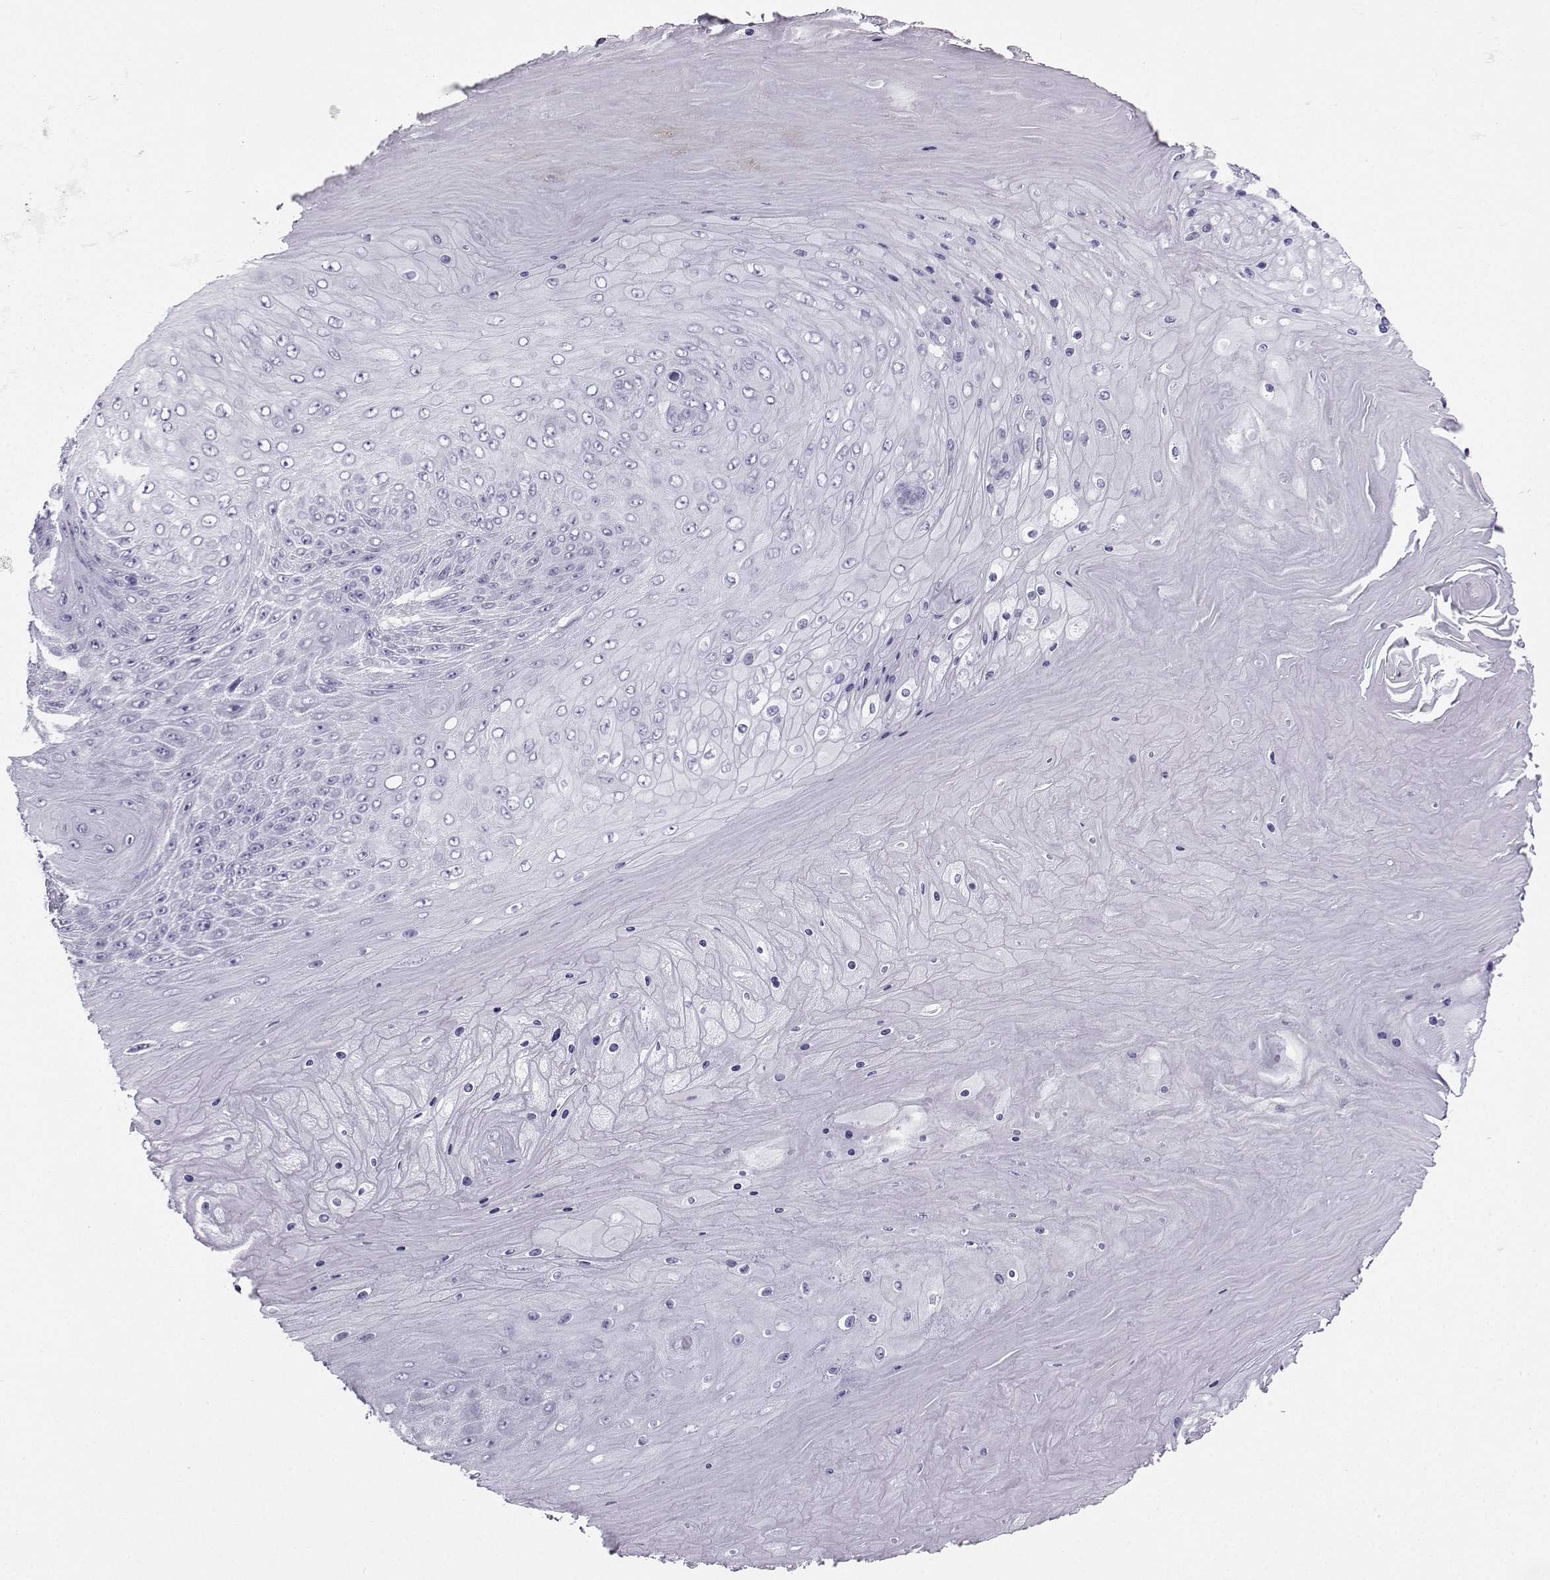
{"staining": {"intensity": "negative", "quantity": "none", "location": "none"}, "tissue": "skin cancer", "cell_type": "Tumor cells", "image_type": "cancer", "snomed": [{"axis": "morphology", "description": "Squamous cell carcinoma, NOS"}, {"axis": "topography", "description": "Skin"}], "caption": "Immunohistochemical staining of squamous cell carcinoma (skin) shows no significant positivity in tumor cells.", "gene": "NEFL", "patient": {"sex": "male", "age": 62}}